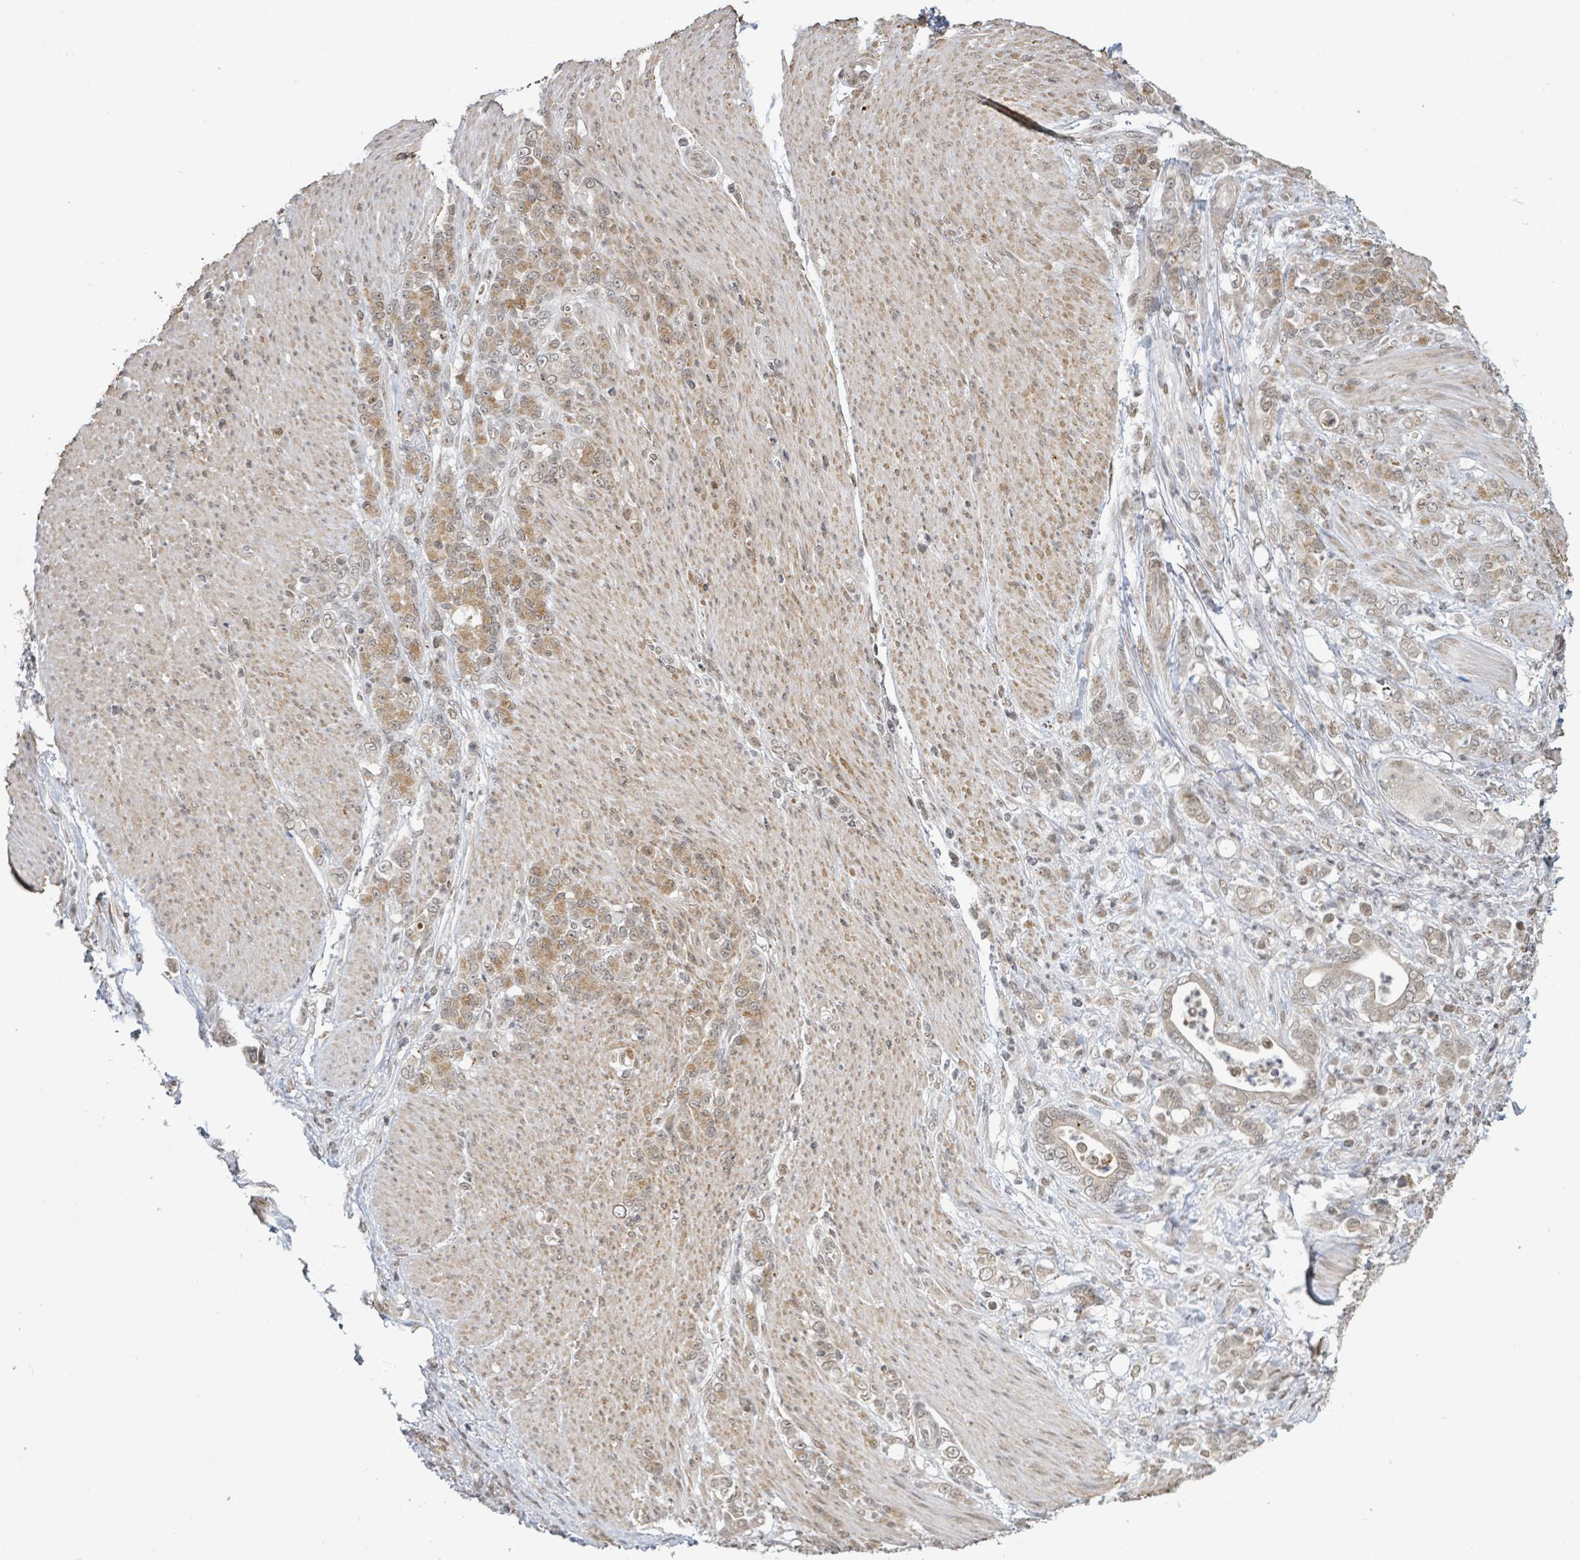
{"staining": {"intensity": "moderate", "quantity": "25%-75%", "location": "cytoplasmic/membranous"}, "tissue": "stomach cancer", "cell_type": "Tumor cells", "image_type": "cancer", "snomed": [{"axis": "morphology", "description": "Adenocarcinoma, NOS"}, {"axis": "topography", "description": "Stomach"}], "caption": "Immunohistochemistry (DAB) staining of adenocarcinoma (stomach) reveals moderate cytoplasmic/membranous protein positivity in approximately 25%-75% of tumor cells.", "gene": "SBF2", "patient": {"sex": "female", "age": 79}}